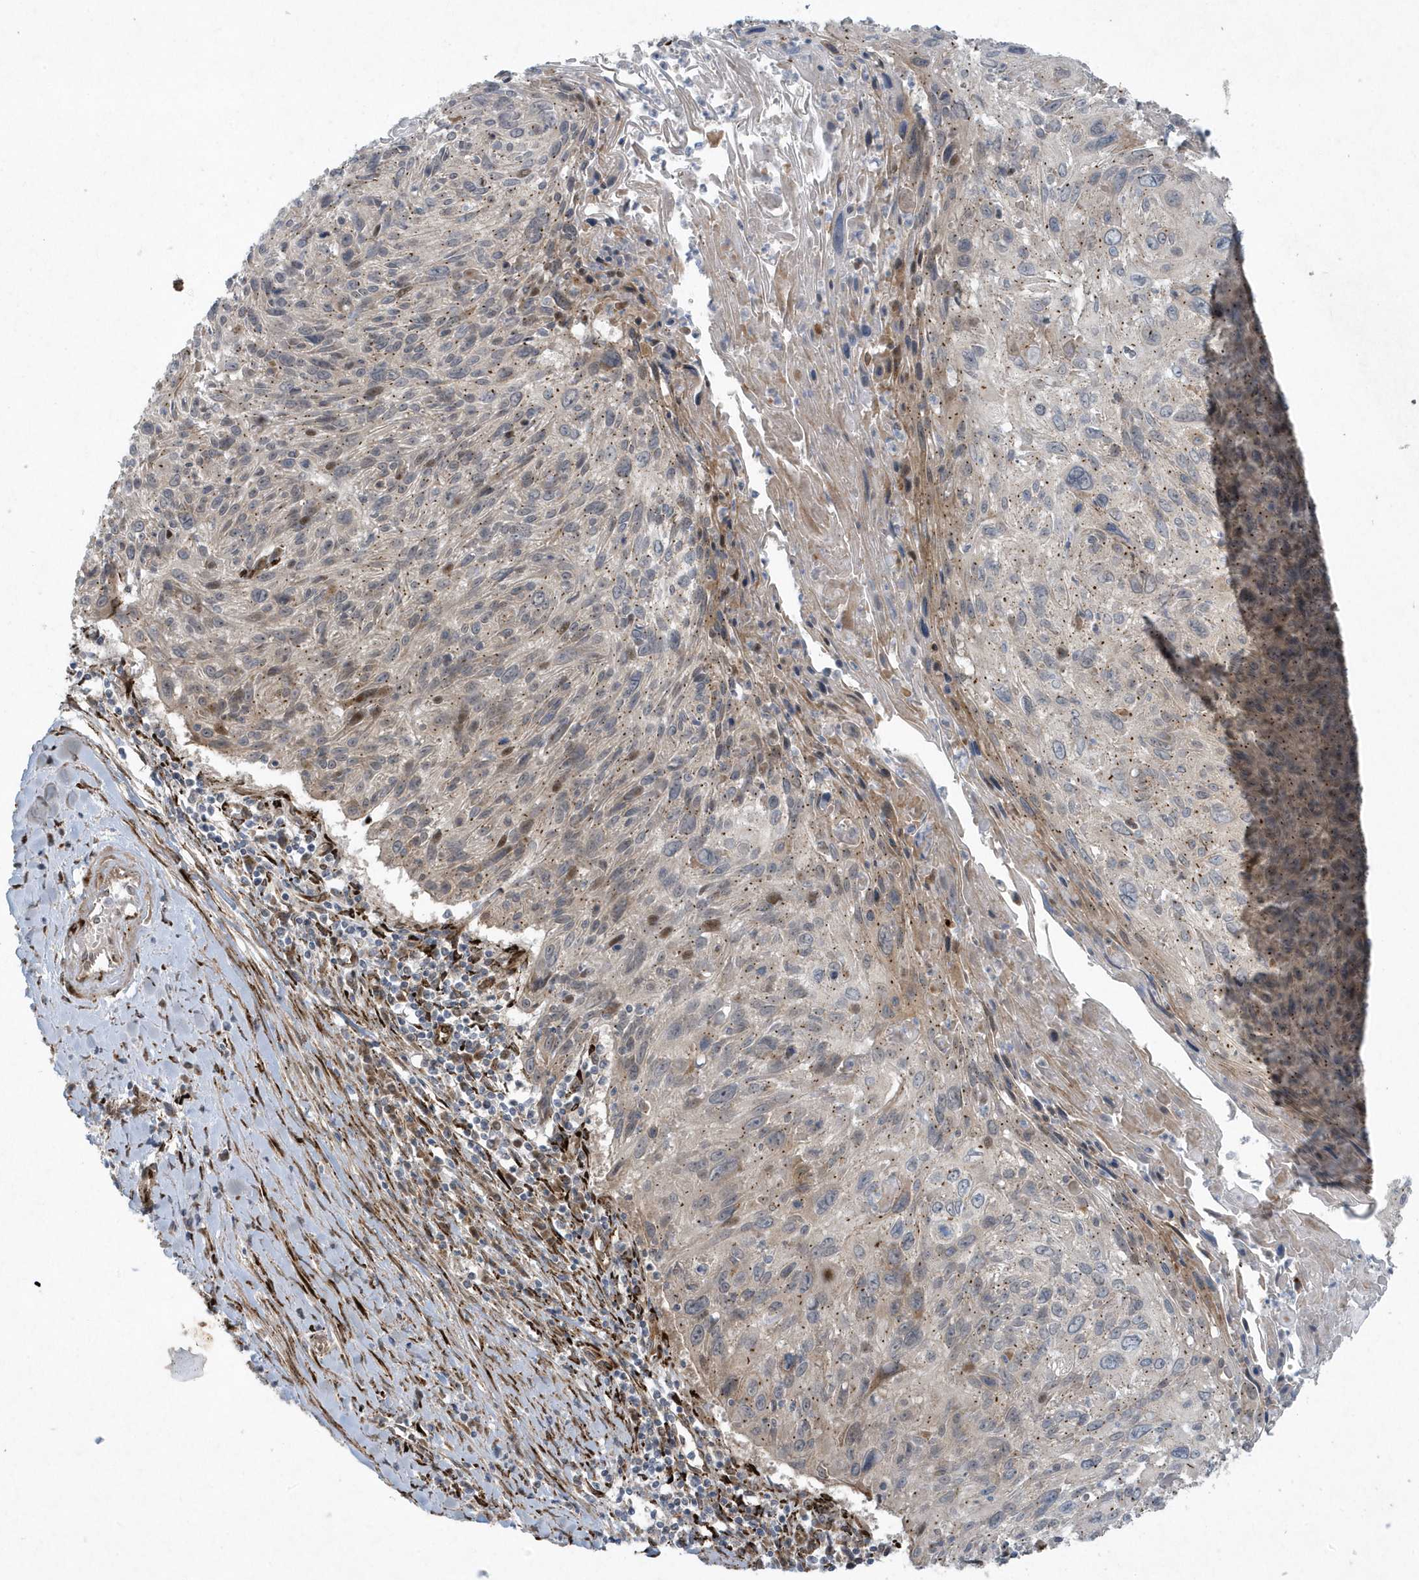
{"staining": {"intensity": "weak", "quantity": "25%-75%", "location": "cytoplasmic/membranous"}, "tissue": "cervical cancer", "cell_type": "Tumor cells", "image_type": "cancer", "snomed": [{"axis": "morphology", "description": "Squamous cell carcinoma, NOS"}, {"axis": "topography", "description": "Cervix"}], "caption": "Immunohistochemistry (IHC) (DAB) staining of squamous cell carcinoma (cervical) shows weak cytoplasmic/membranous protein staining in approximately 25%-75% of tumor cells.", "gene": "FAM98A", "patient": {"sex": "female", "age": 51}}